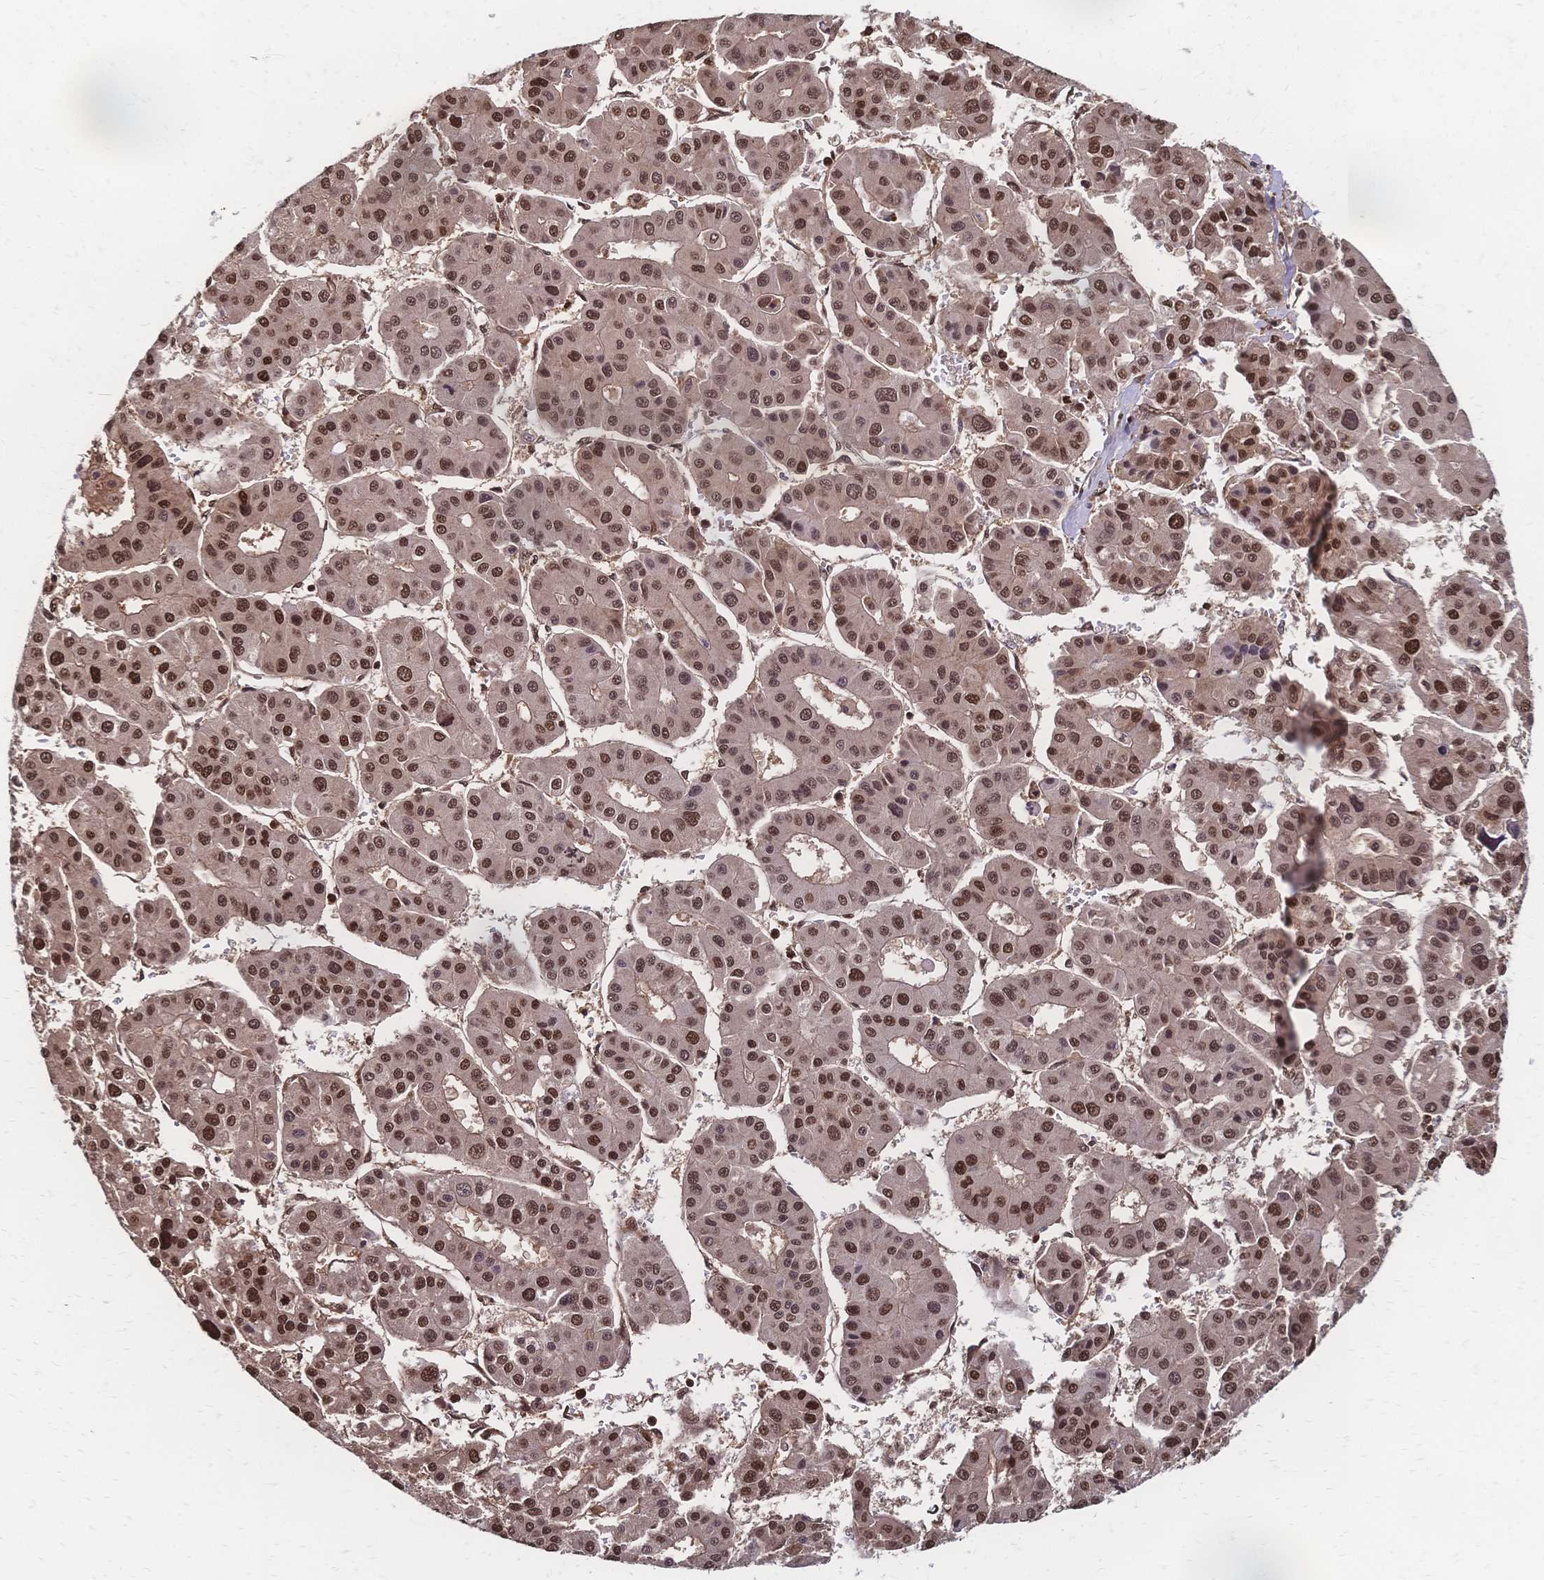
{"staining": {"intensity": "strong", "quantity": ">75%", "location": "cytoplasmic/membranous,nuclear"}, "tissue": "liver cancer", "cell_type": "Tumor cells", "image_type": "cancer", "snomed": [{"axis": "morphology", "description": "Carcinoma, Hepatocellular, NOS"}, {"axis": "topography", "description": "Liver"}], "caption": "Protein positivity by IHC reveals strong cytoplasmic/membranous and nuclear staining in about >75% of tumor cells in hepatocellular carcinoma (liver). (DAB = brown stain, brightfield microscopy at high magnification).", "gene": "HDGF", "patient": {"sex": "male", "age": 73}}